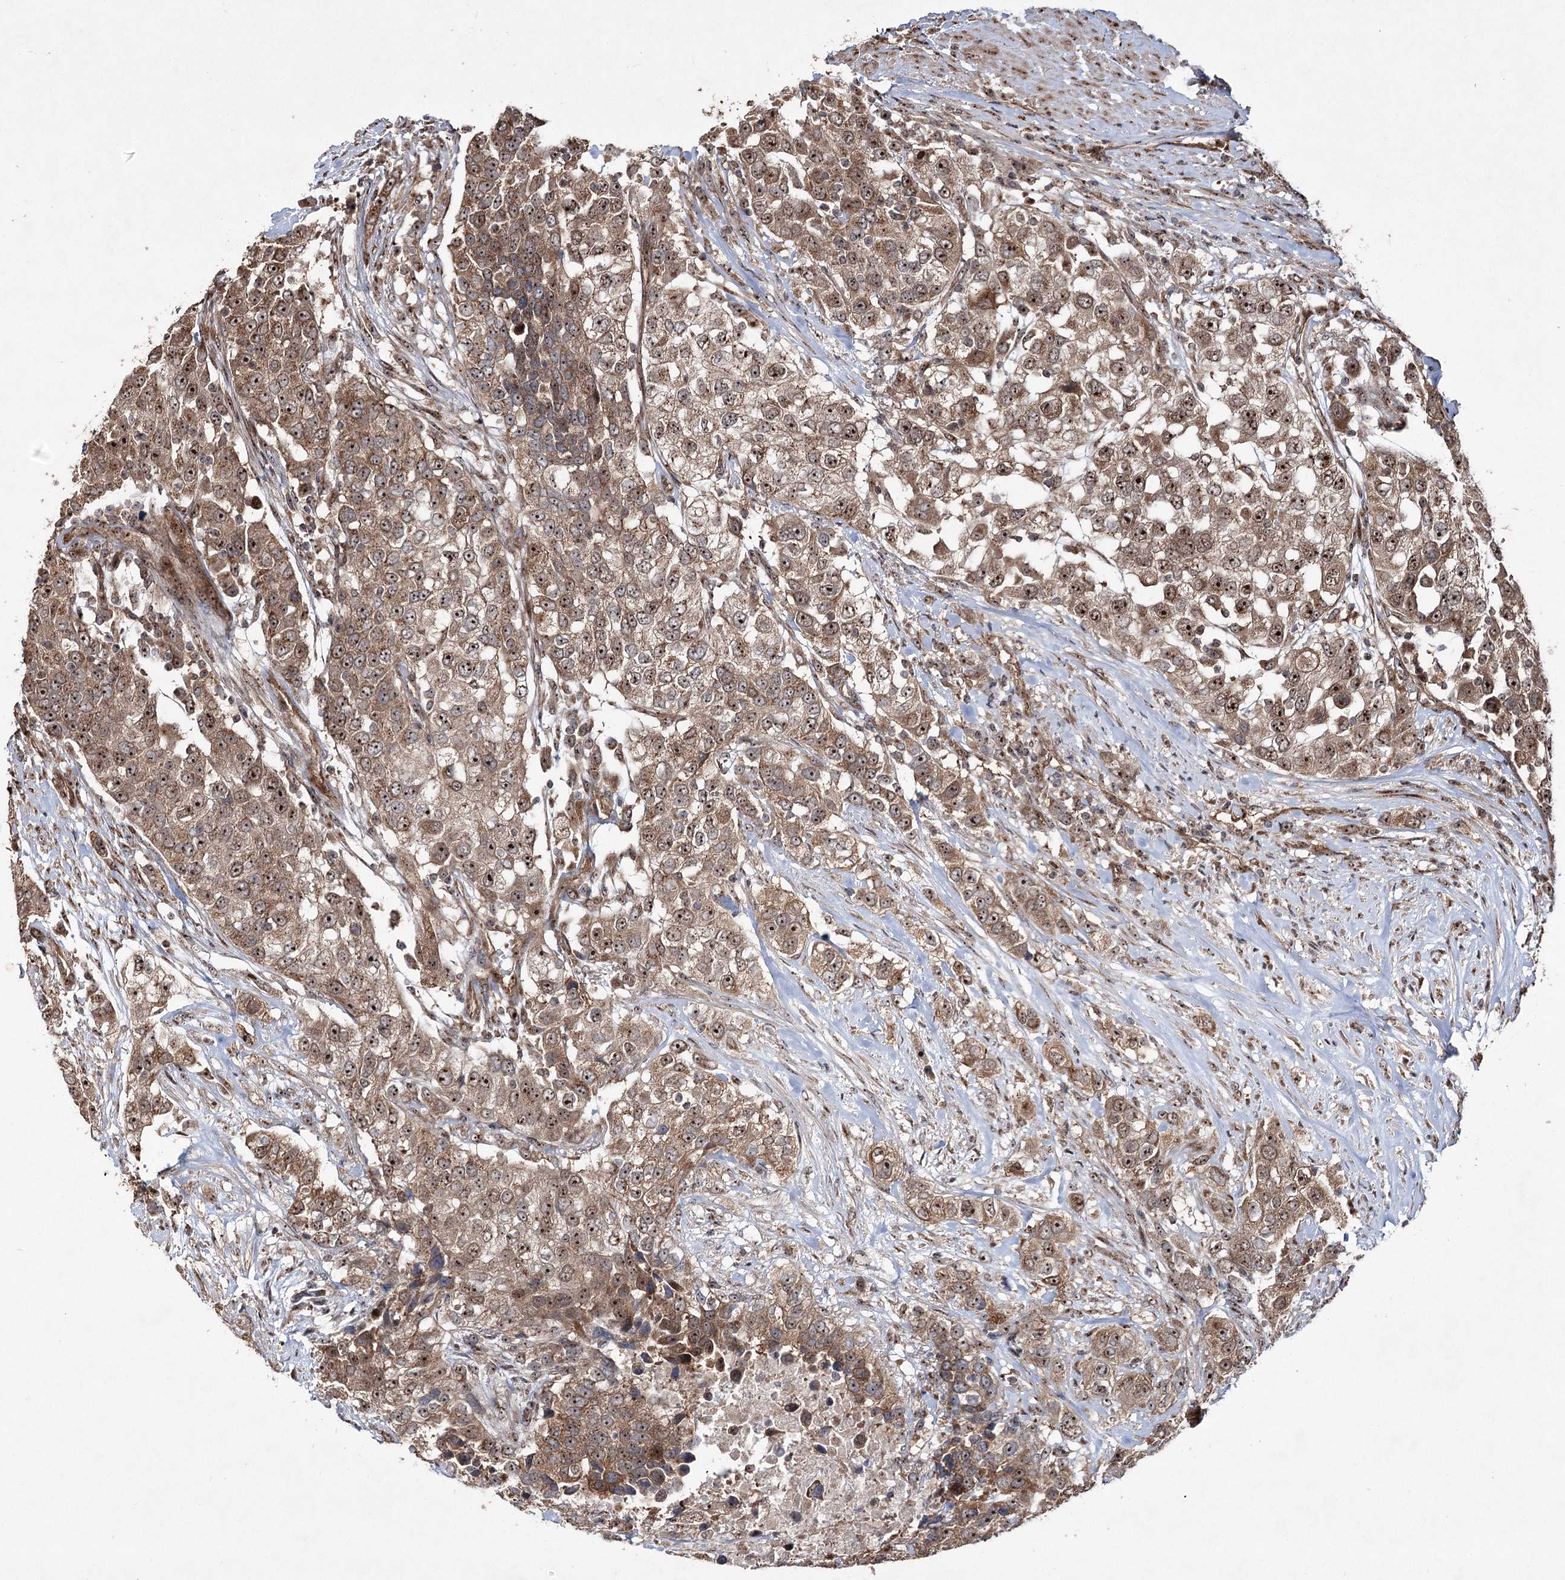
{"staining": {"intensity": "moderate", "quantity": ">75%", "location": "cytoplasmic/membranous,nuclear"}, "tissue": "urothelial cancer", "cell_type": "Tumor cells", "image_type": "cancer", "snomed": [{"axis": "morphology", "description": "Urothelial carcinoma, High grade"}, {"axis": "topography", "description": "Urinary bladder"}], "caption": "This photomicrograph shows IHC staining of human high-grade urothelial carcinoma, with medium moderate cytoplasmic/membranous and nuclear positivity in approximately >75% of tumor cells.", "gene": "SERINC5", "patient": {"sex": "female", "age": 80}}